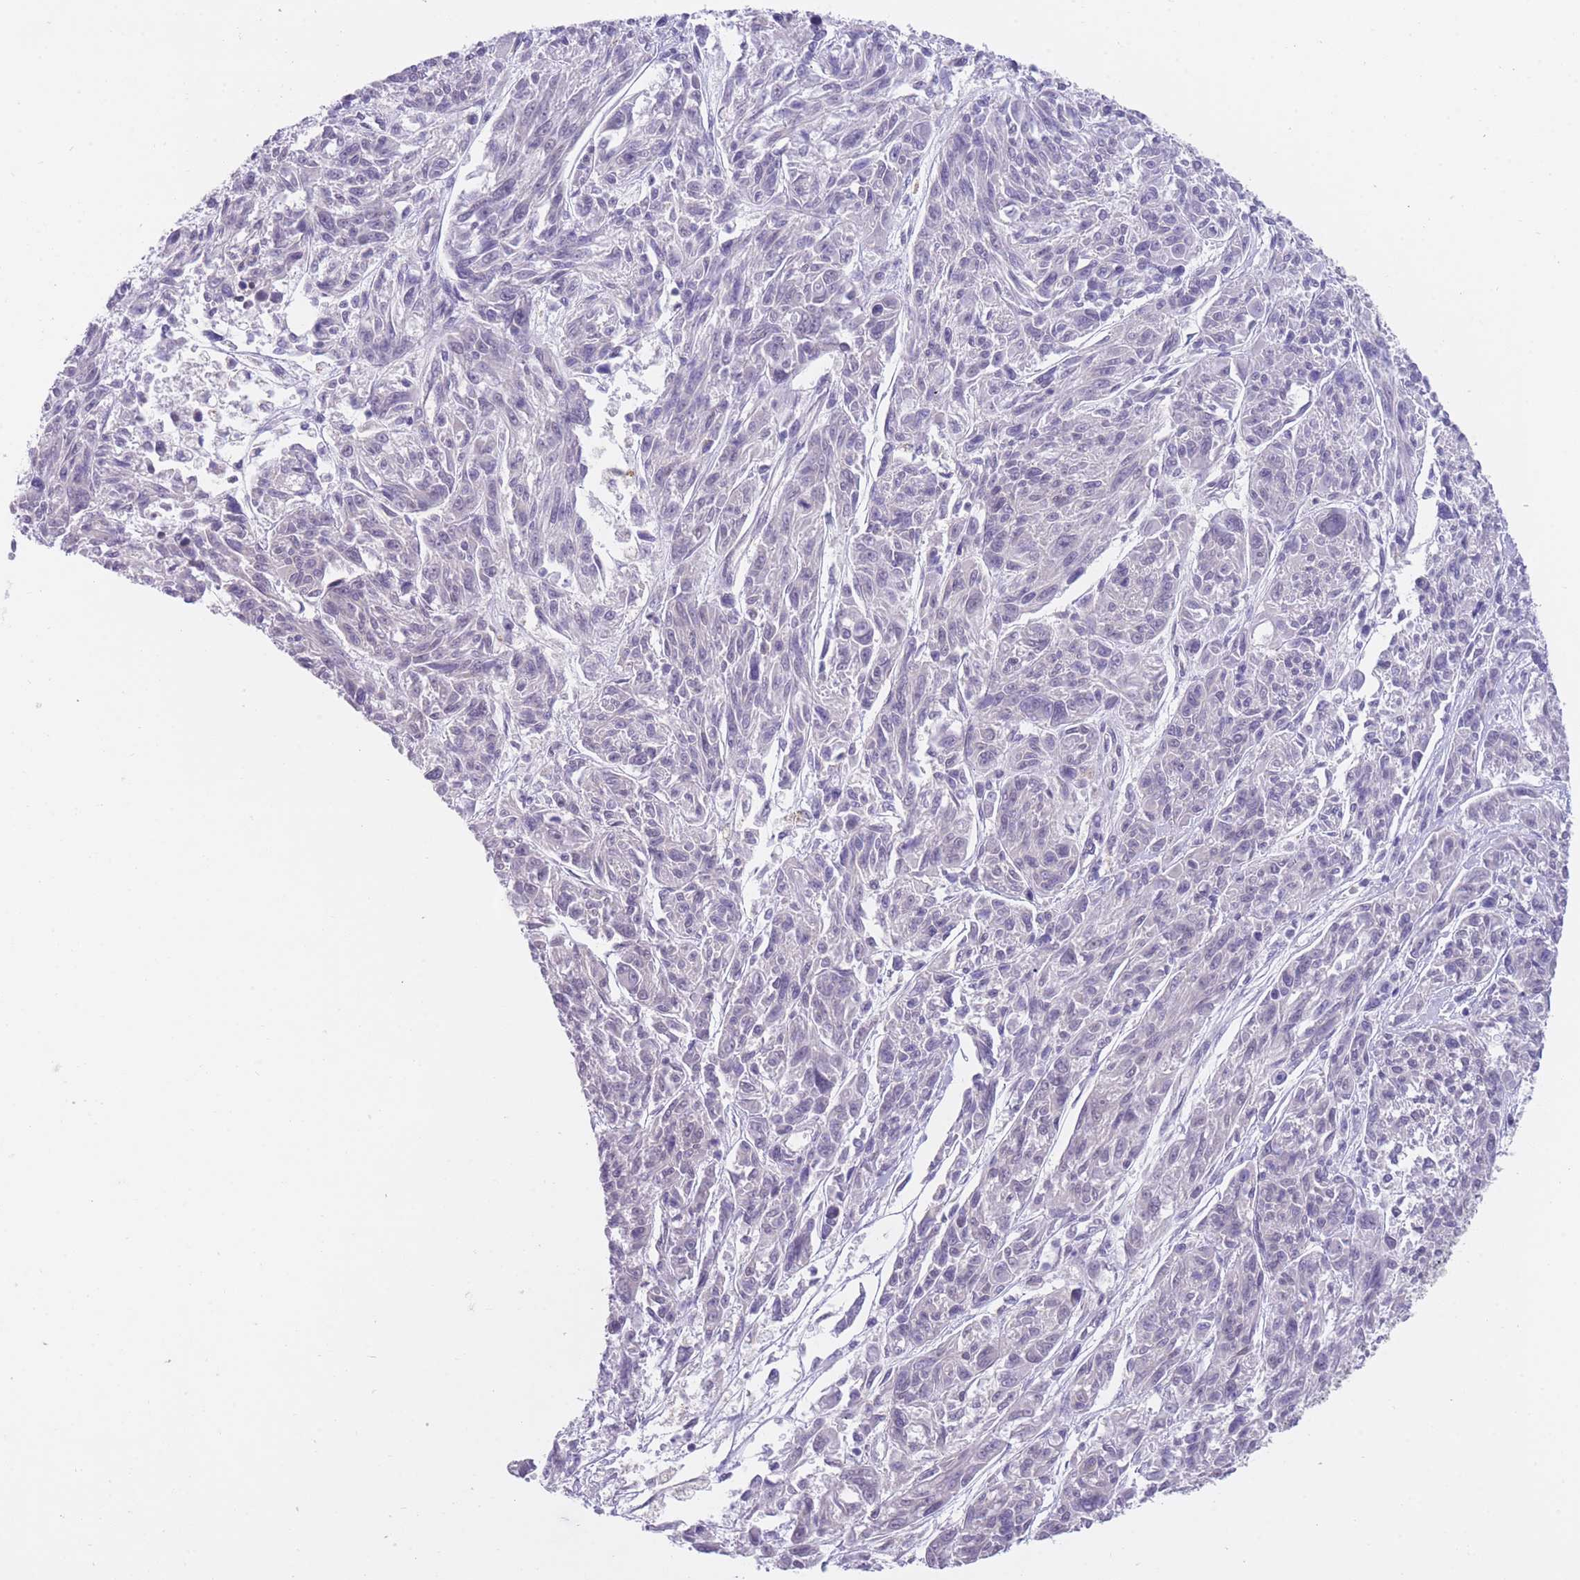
{"staining": {"intensity": "negative", "quantity": "none", "location": "none"}, "tissue": "melanoma", "cell_type": "Tumor cells", "image_type": "cancer", "snomed": [{"axis": "morphology", "description": "Malignant melanoma, NOS"}, {"axis": "topography", "description": "Skin"}], "caption": "Human malignant melanoma stained for a protein using IHC displays no staining in tumor cells.", "gene": "QTRT1", "patient": {"sex": "male", "age": 53}}